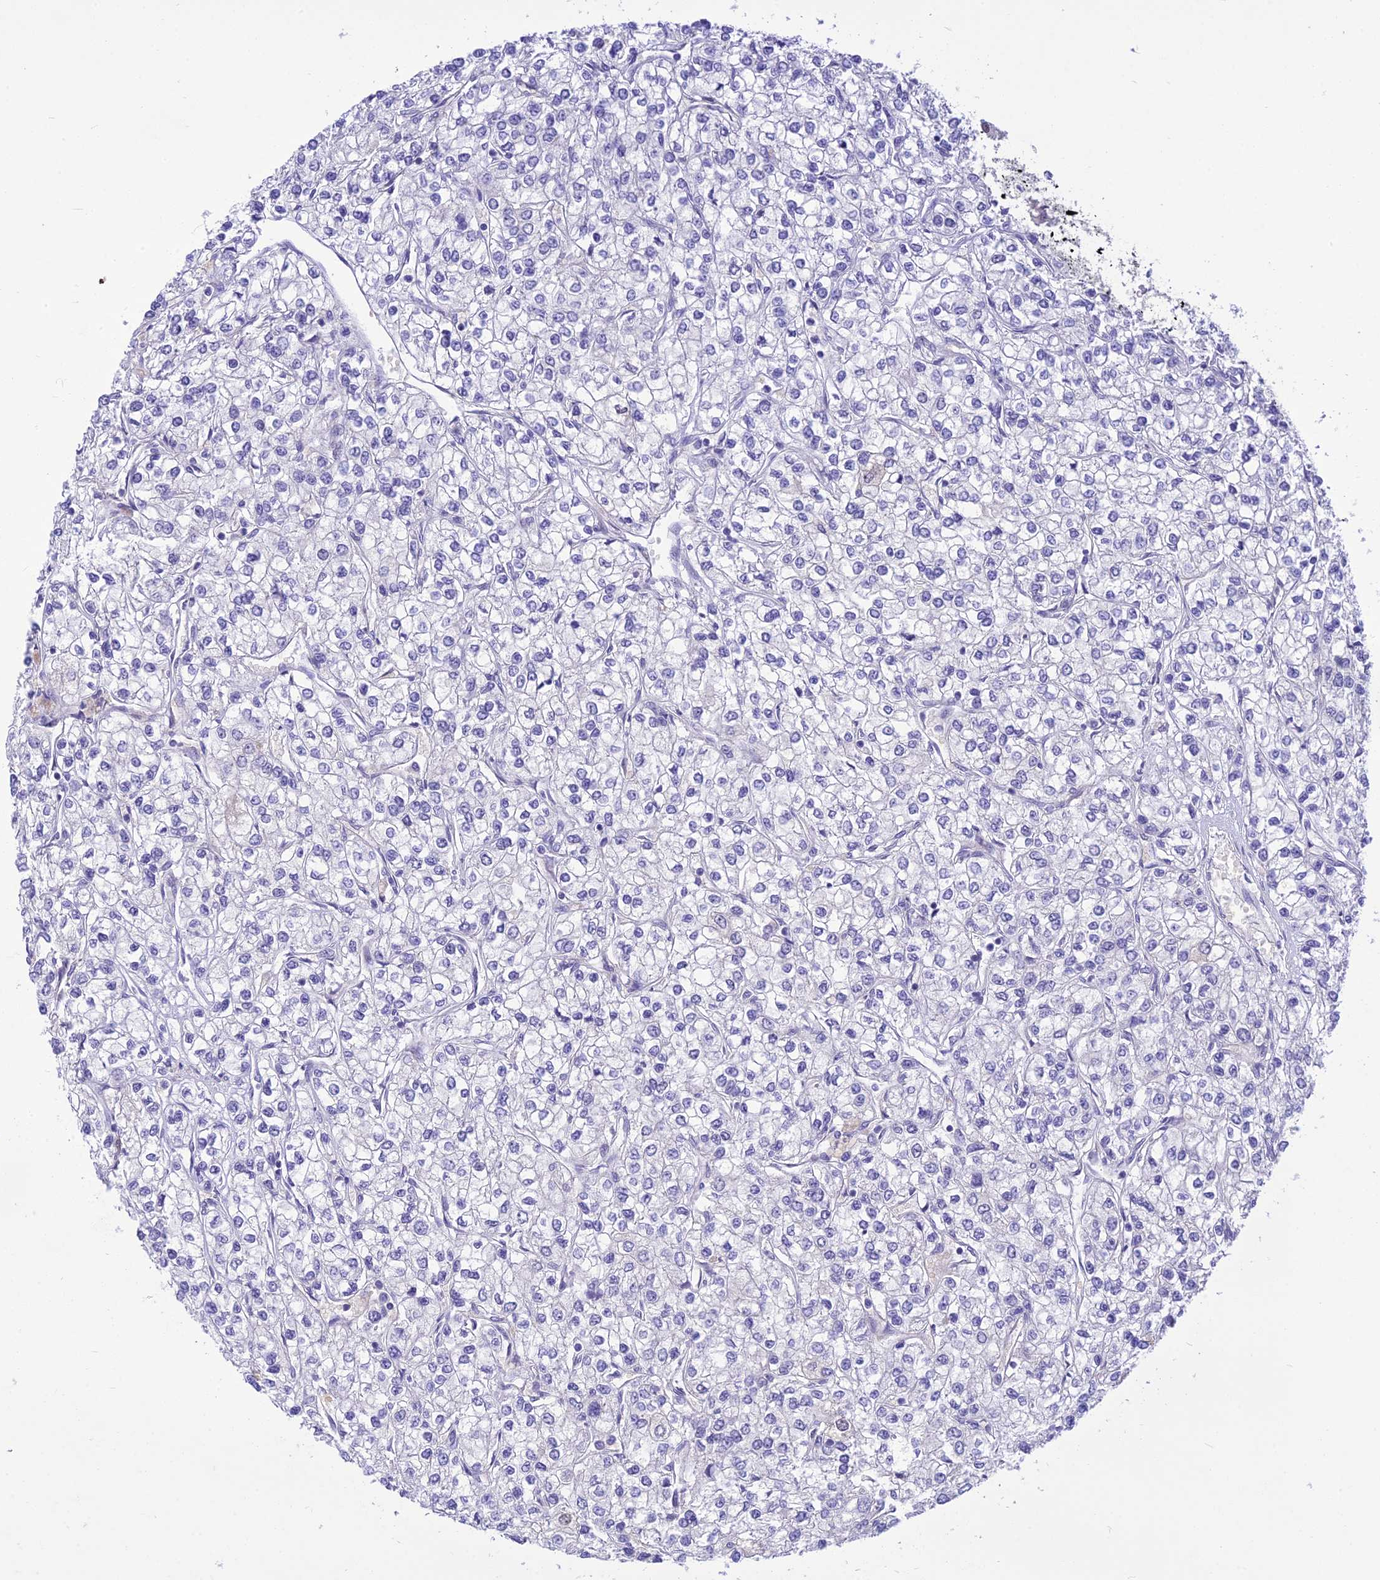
{"staining": {"intensity": "negative", "quantity": "none", "location": "none"}, "tissue": "renal cancer", "cell_type": "Tumor cells", "image_type": "cancer", "snomed": [{"axis": "morphology", "description": "Adenocarcinoma, NOS"}, {"axis": "topography", "description": "Kidney"}], "caption": "This is an immunohistochemistry micrograph of human renal cancer (adenocarcinoma). There is no staining in tumor cells.", "gene": "ASPDH", "patient": {"sex": "male", "age": 80}}